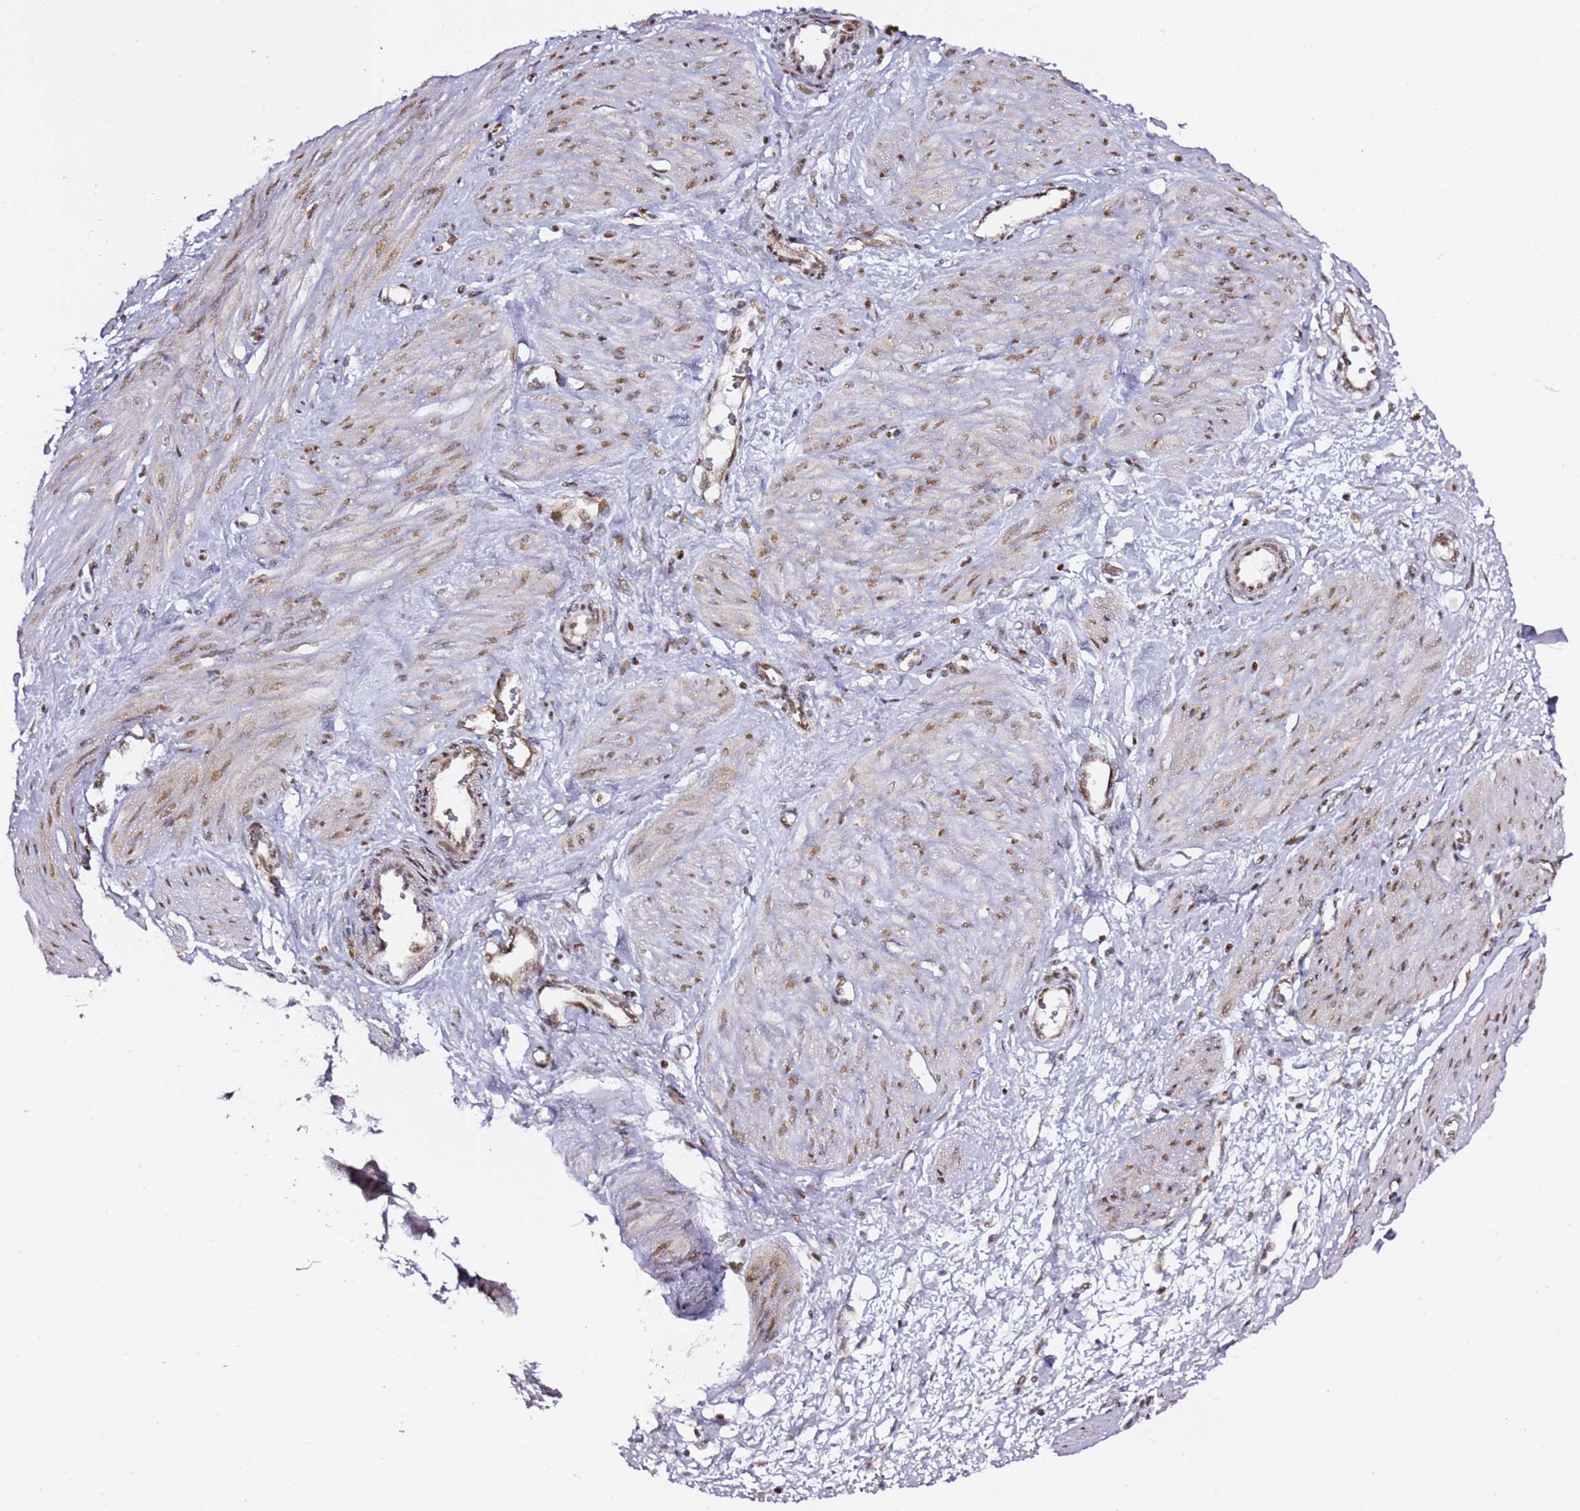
{"staining": {"intensity": "moderate", "quantity": ">75%", "location": "nuclear"}, "tissue": "smooth muscle", "cell_type": "Smooth muscle cells", "image_type": "normal", "snomed": [{"axis": "morphology", "description": "Normal tissue, NOS"}, {"axis": "topography", "description": "Endometrium"}], "caption": "High-magnification brightfield microscopy of benign smooth muscle stained with DAB (3,3'-diaminobenzidine) (brown) and counterstained with hematoxylin (blue). smooth muscle cells exhibit moderate nuclear staining is seen in approximately>75% of cells.", "gene": "GBP2", "patient": {"sex": "female", "age": 33}}